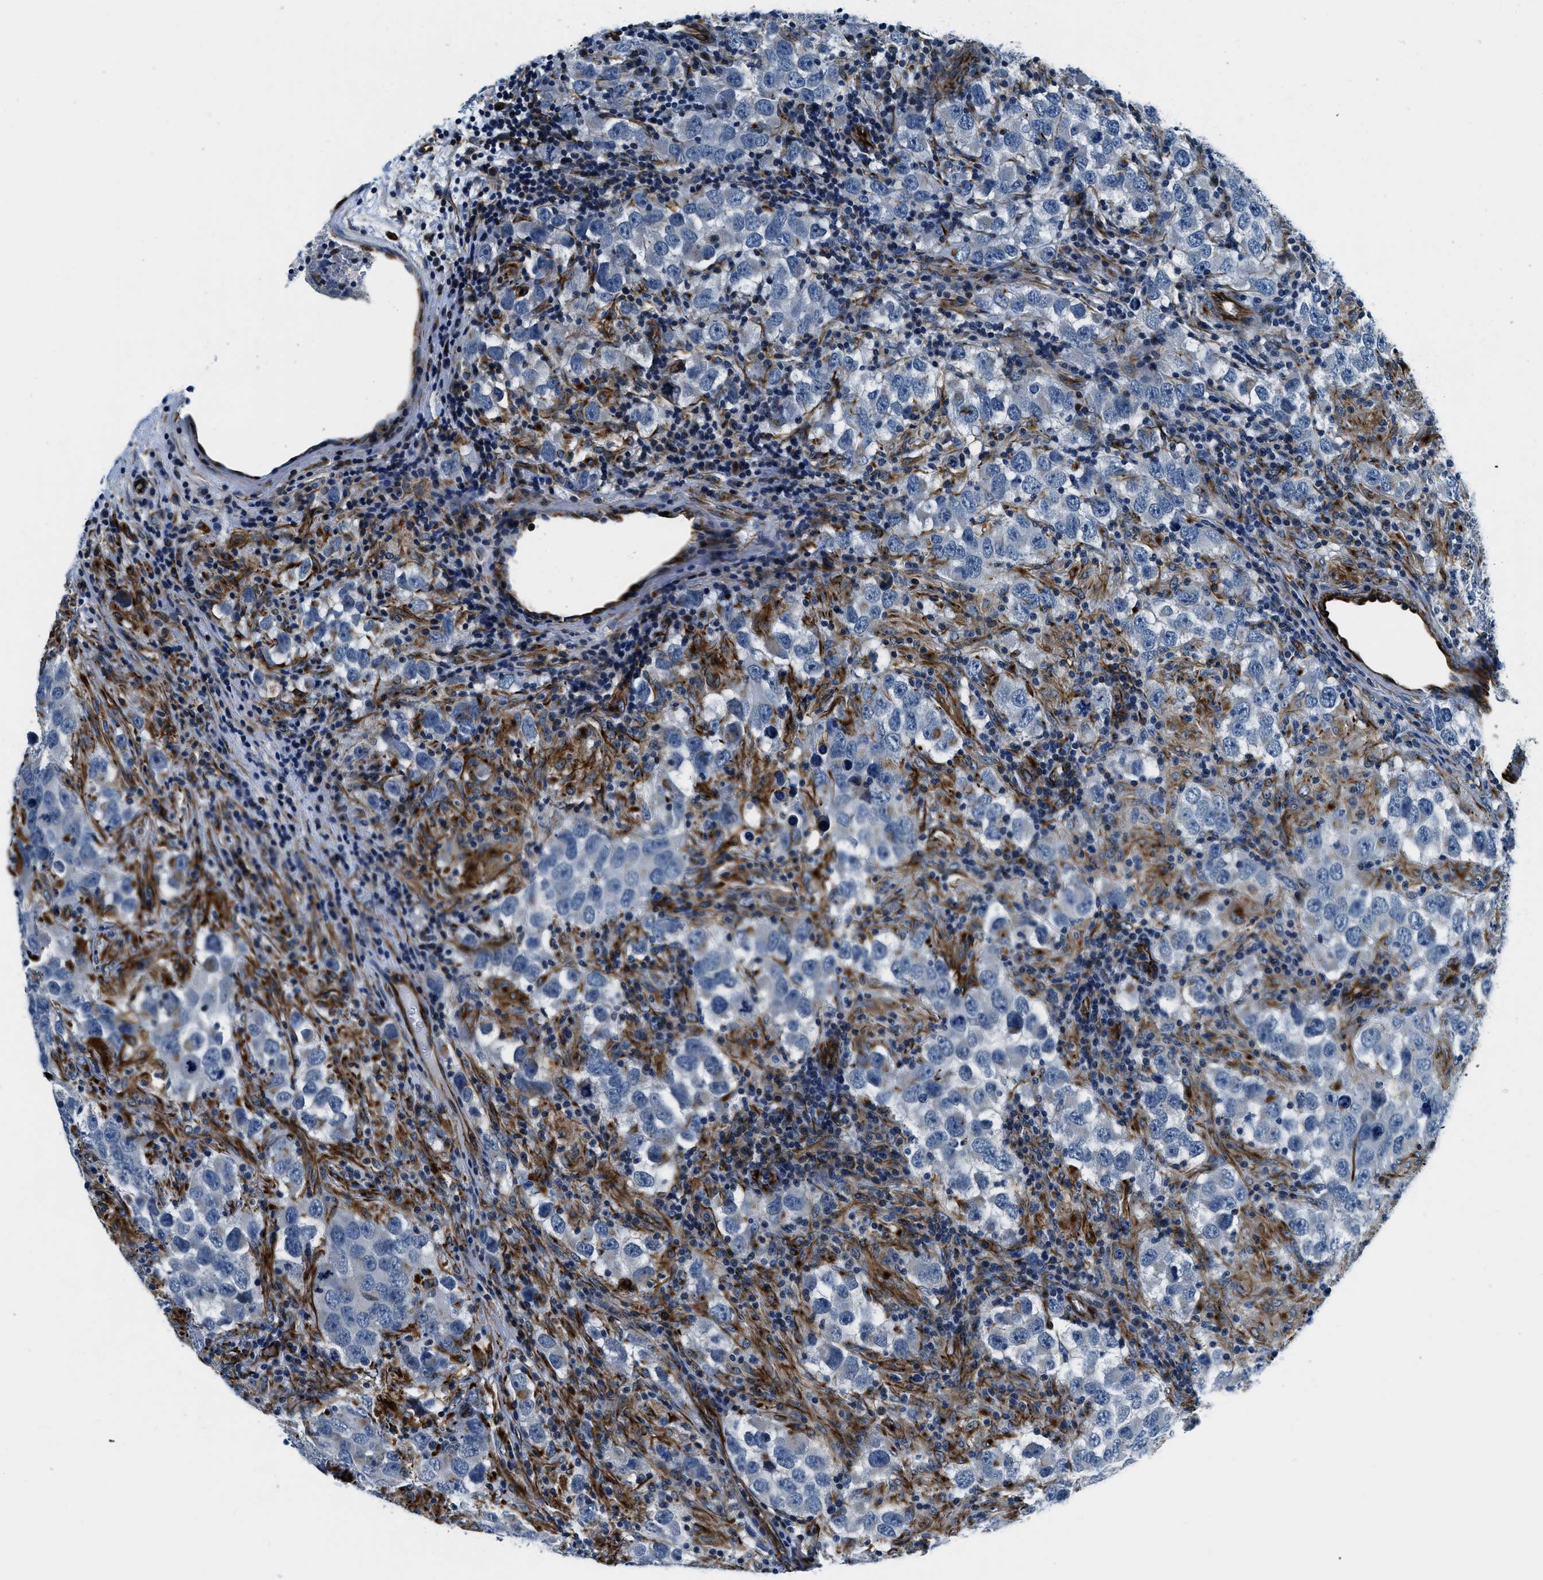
{"staining": {"intensity": "negative", "quantity": "none", "location": "none"}, "tissue": "testis cancer", "cell_type": "Tumor cells", "image_type": "cancer", "snomed": [{"axis": "morphology", "description": "Carcinoma, Embryonal, NOS"}, {"axis": "topography", "description": "Testis"}], "caption": "Tumor cells are negative for protein expression in human testis cancer (embryonal carcinoma).", "gene": "GNS", "patient": {"sex": "male", "age": 21}}